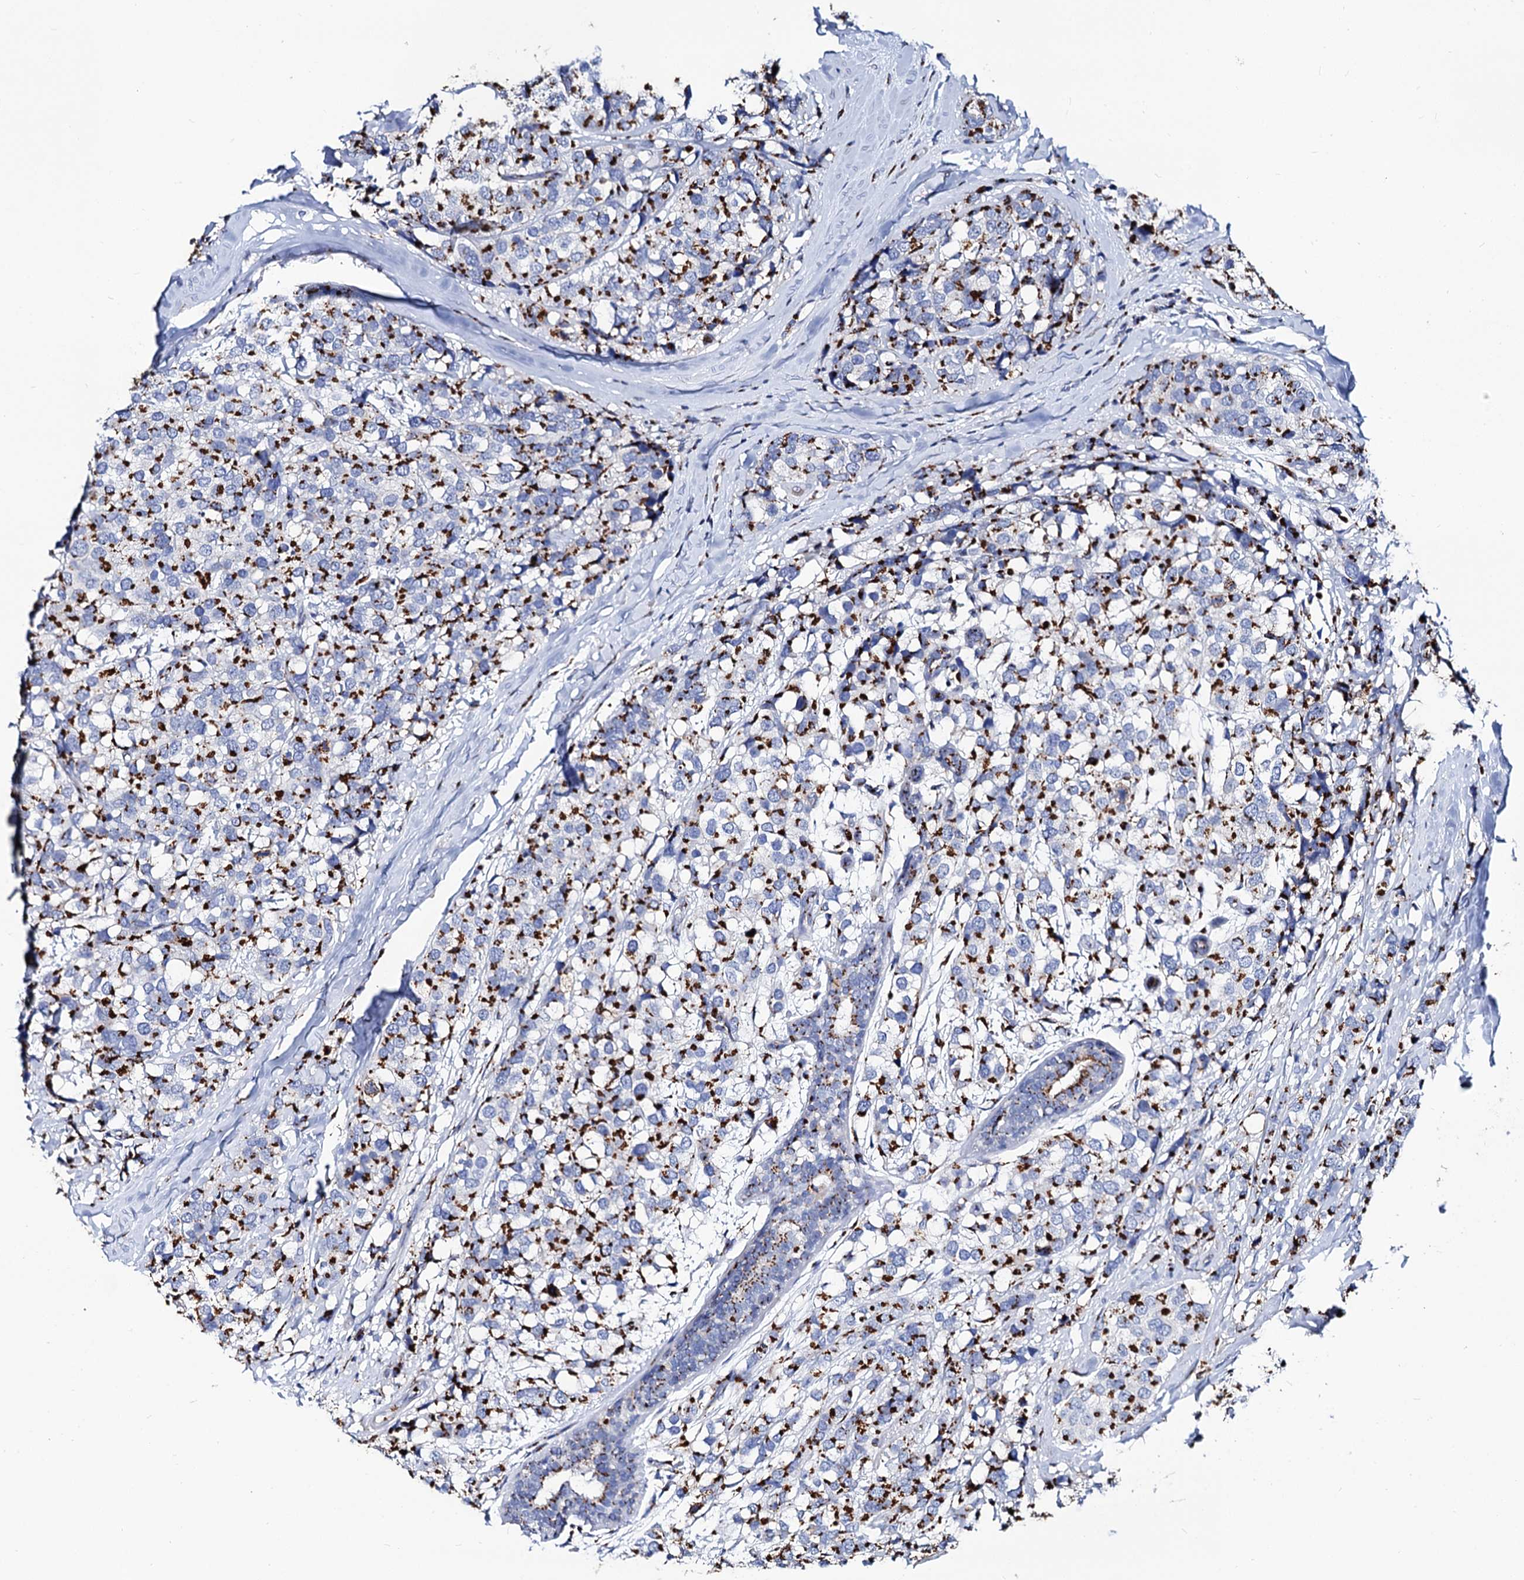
{"staining": {"intensity": "strong", "quantity": ">75%", "location": "cytoplasmic/membranous"}, "tissue": "breast cancer", "cell_type": "Tumor cells", "image_type": "cancer", "snomed": [{"axis": "morphology", "description": "Lobular carcinoma"}, {"axis": "topography", "description": "Breast"}], "caption": "Tumor cells demonstrate high levels of strong cytoplasmic/membranous positivity in about >75% of cells in breast lobular carcinoma.", "gene": "TM9SF3", "patient": {"sex": "female", "age": 59}}